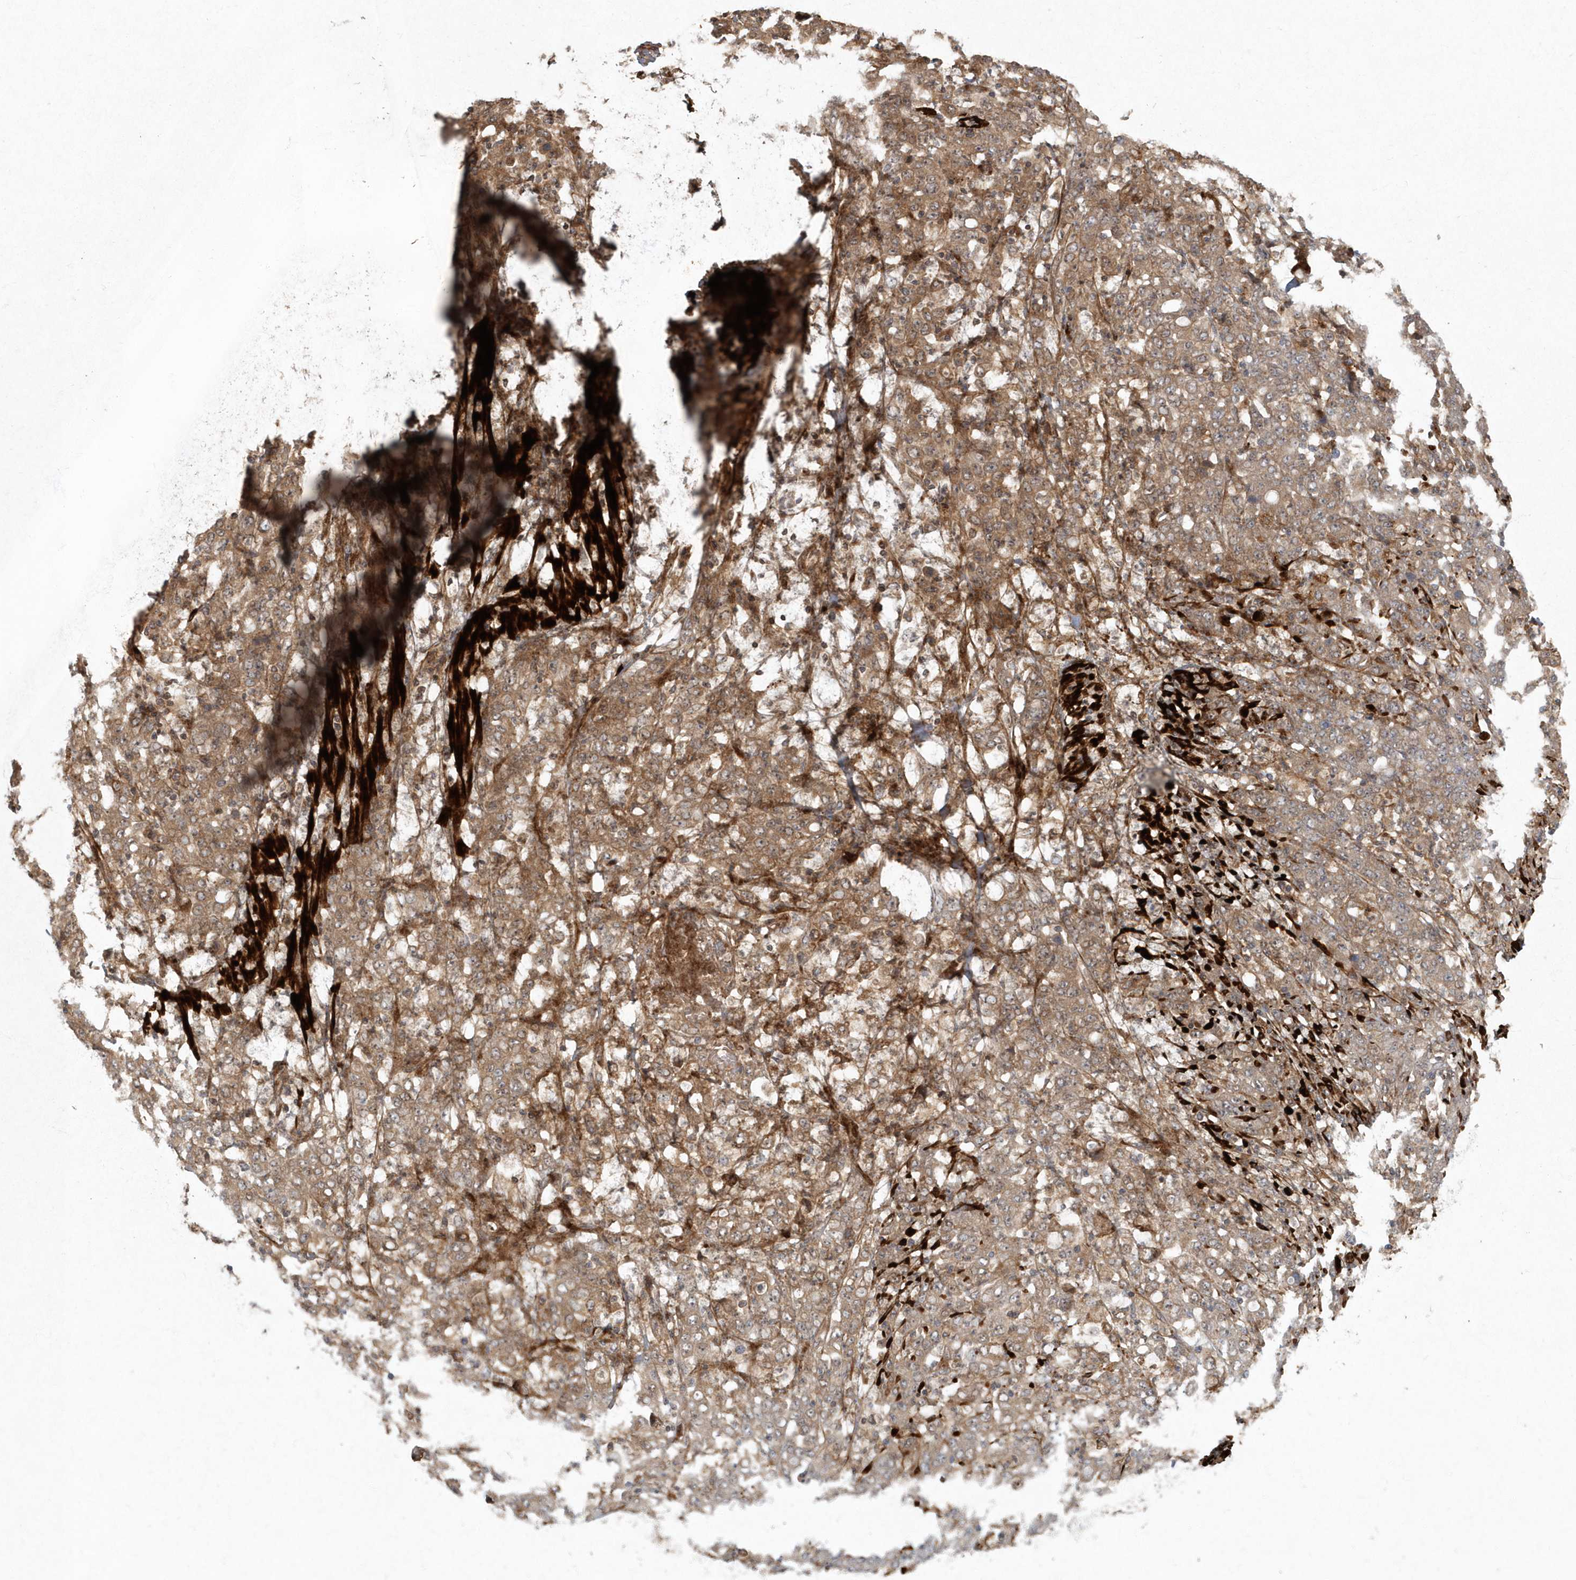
{"staining": {"intensity": "moderate", "quantity": ">75%", "location": "cytoplasmic/membranous"}, "tissue": "stomach cancer", "cell_type": "Tumor cells", "image_type": "cancer", "snomed": [{"axis": "morphology", "description": "Adenocarcinoma, NOS"}, {"axis": "topography", "description": "Stomach, lower"}], "caption": "About >75% of tumor cells in stomach cancer reveal moderate cytoplasmic/membranous protein positivity as visualized by brown immunohistochemical staining.", "gene": "ARHGEF38", "patient": {"sex": "female", "age": 71}}